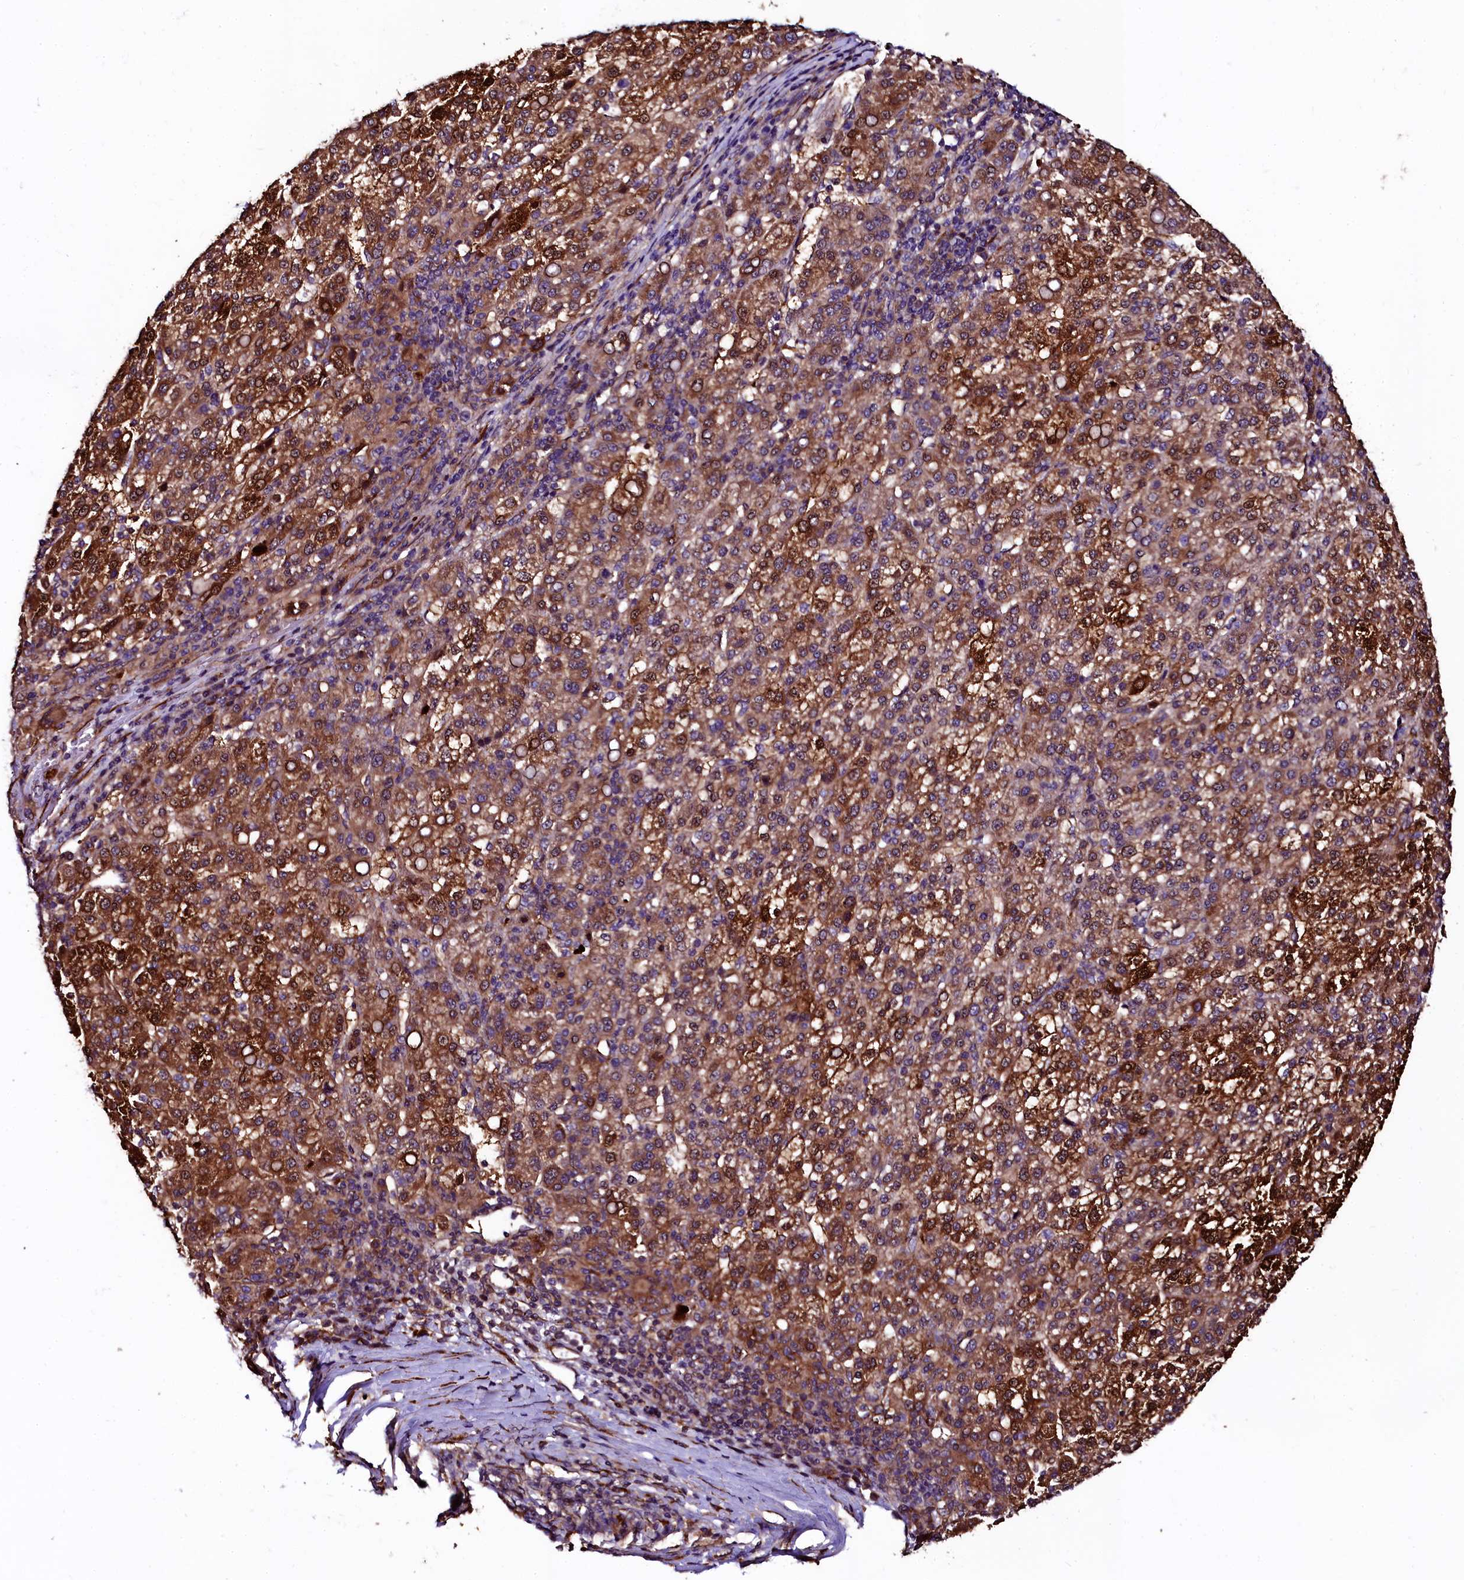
{"staining": {"intensity": "moderate", "quantity": ">75%", "location": "cytoplasmic/membranous,nuclear"}, "tissue": "liver cancer", "cell_type": "Tumor cells", "image_type": "cancer", "snomed": [{"axis": "morphology", "description": "Carcinoma, Hepatocellular, NOS"}, {"axis": "topography", "description": "Liver"}], "caption": "Protein staining shows moderate cytoplasmic/membranous and nuclear expression in approximately >75% of tumor cells in liver cancer (hepatocellular carcinoma).", "gene": "N4BP1", "patient": {"sex": "female", "age": 58}}